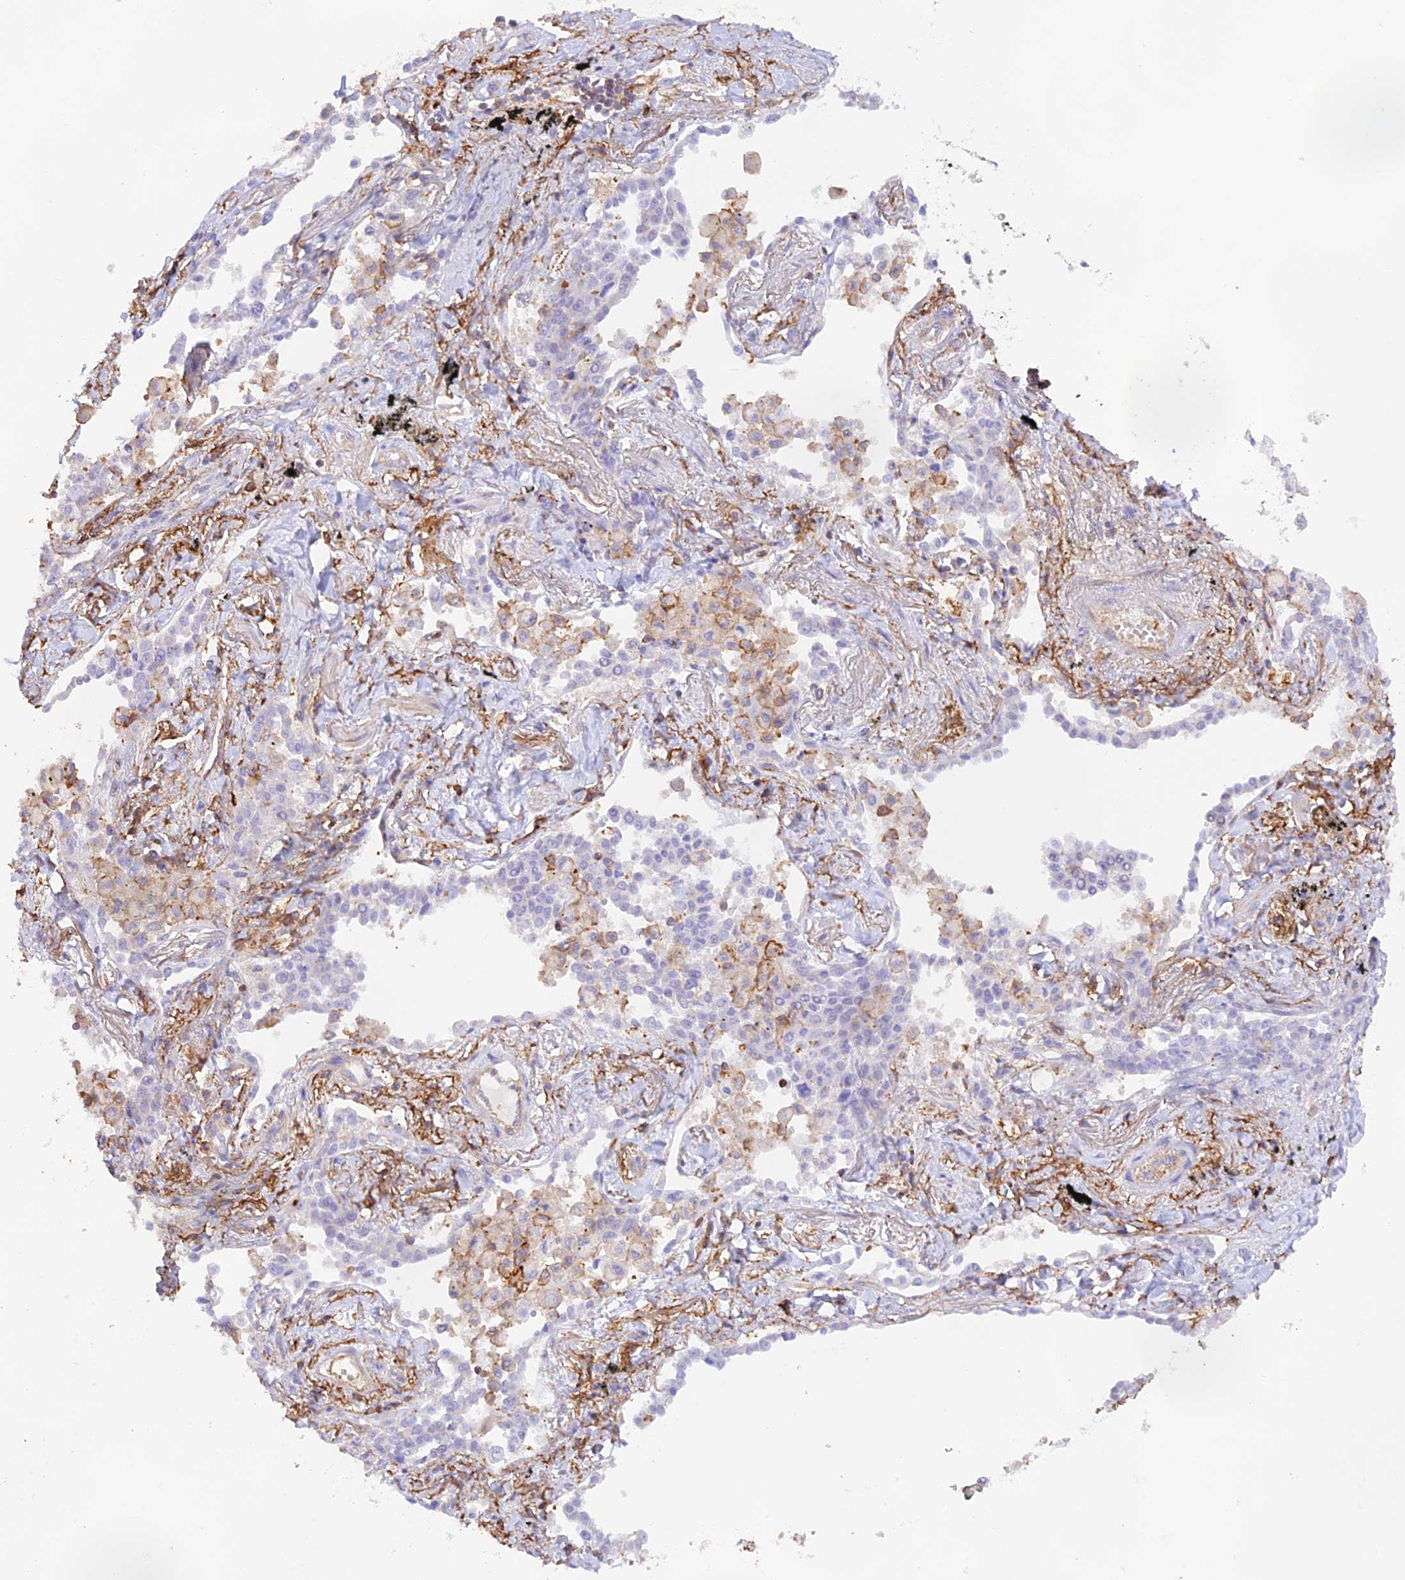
{"staining": {"intensity": "negative", "quantity": "none", "location": "none"}, "tissue": "lung cancer", "cell_type": "Tumor cells", "image_type": "cancer", "snomed": [{"axis": "morphology", "description": "Adenocarcinoma, NOS"}, {"axis": "topography", "description": "Lung"}], "caption": "Lung cancer was stained to show a protein in brown. There is no significant expression in tumor cells.", "gene": "DENND1C", "patient": {"sex": "male", "age": 67}}